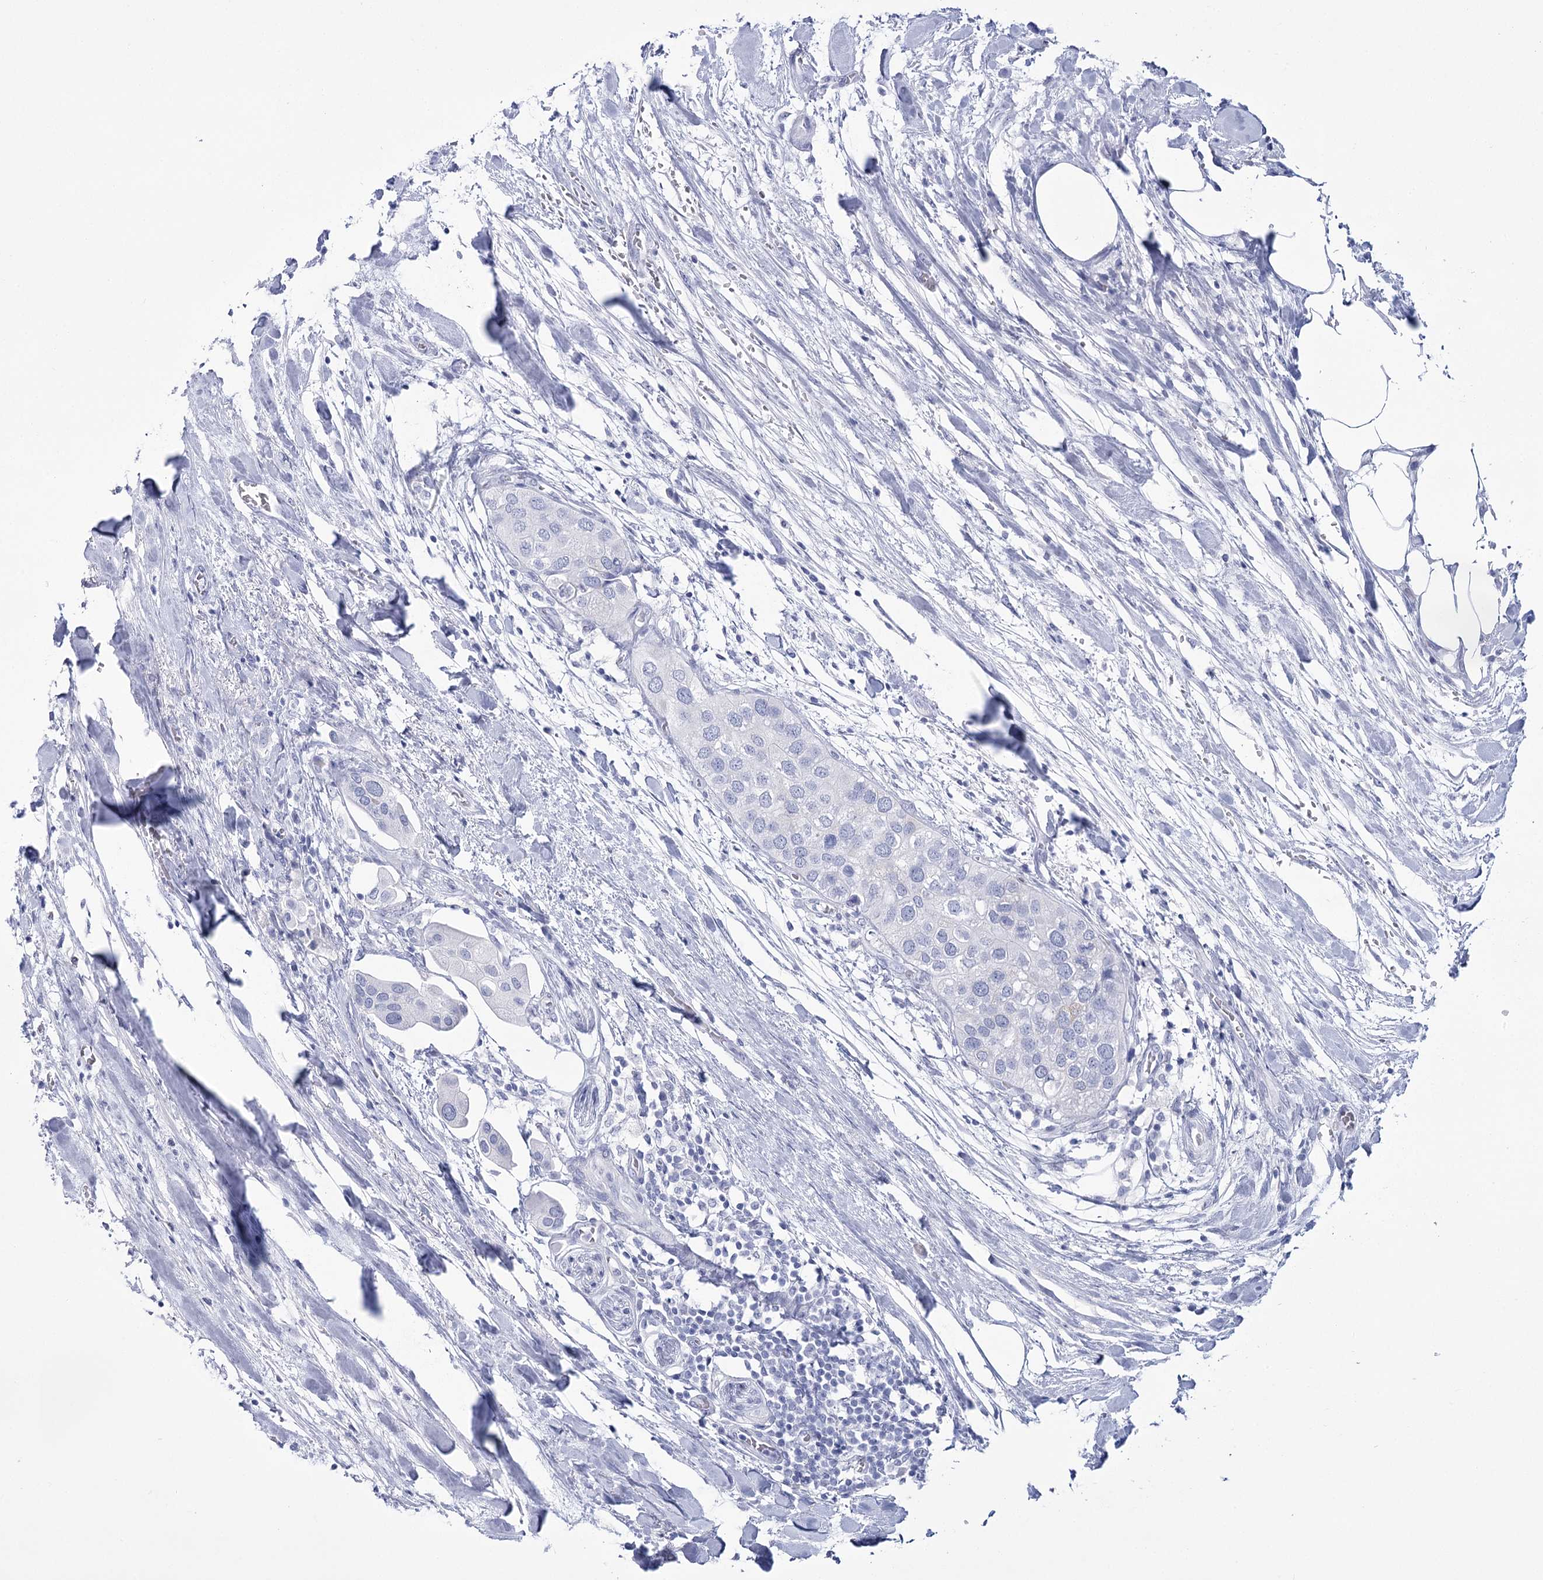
{"staining": {"intensity": "negative", "quantity": "none", "location": "none"}, "tissue": "urothelial cancer", "cell_type": "Tumor cells", "image_type": "cancer", "snomed": [{"axis": "morphology", "description": "Urothelial carcinoma, High grade"}, {"axis": "topography", "description": "Urinary bladder"}], "caption": "An image of human high-grade urothelial carcinoma is negative for staining in tumor cells.", "gene": "RNF186", "patient": {"sex": "male", "age": 64}}